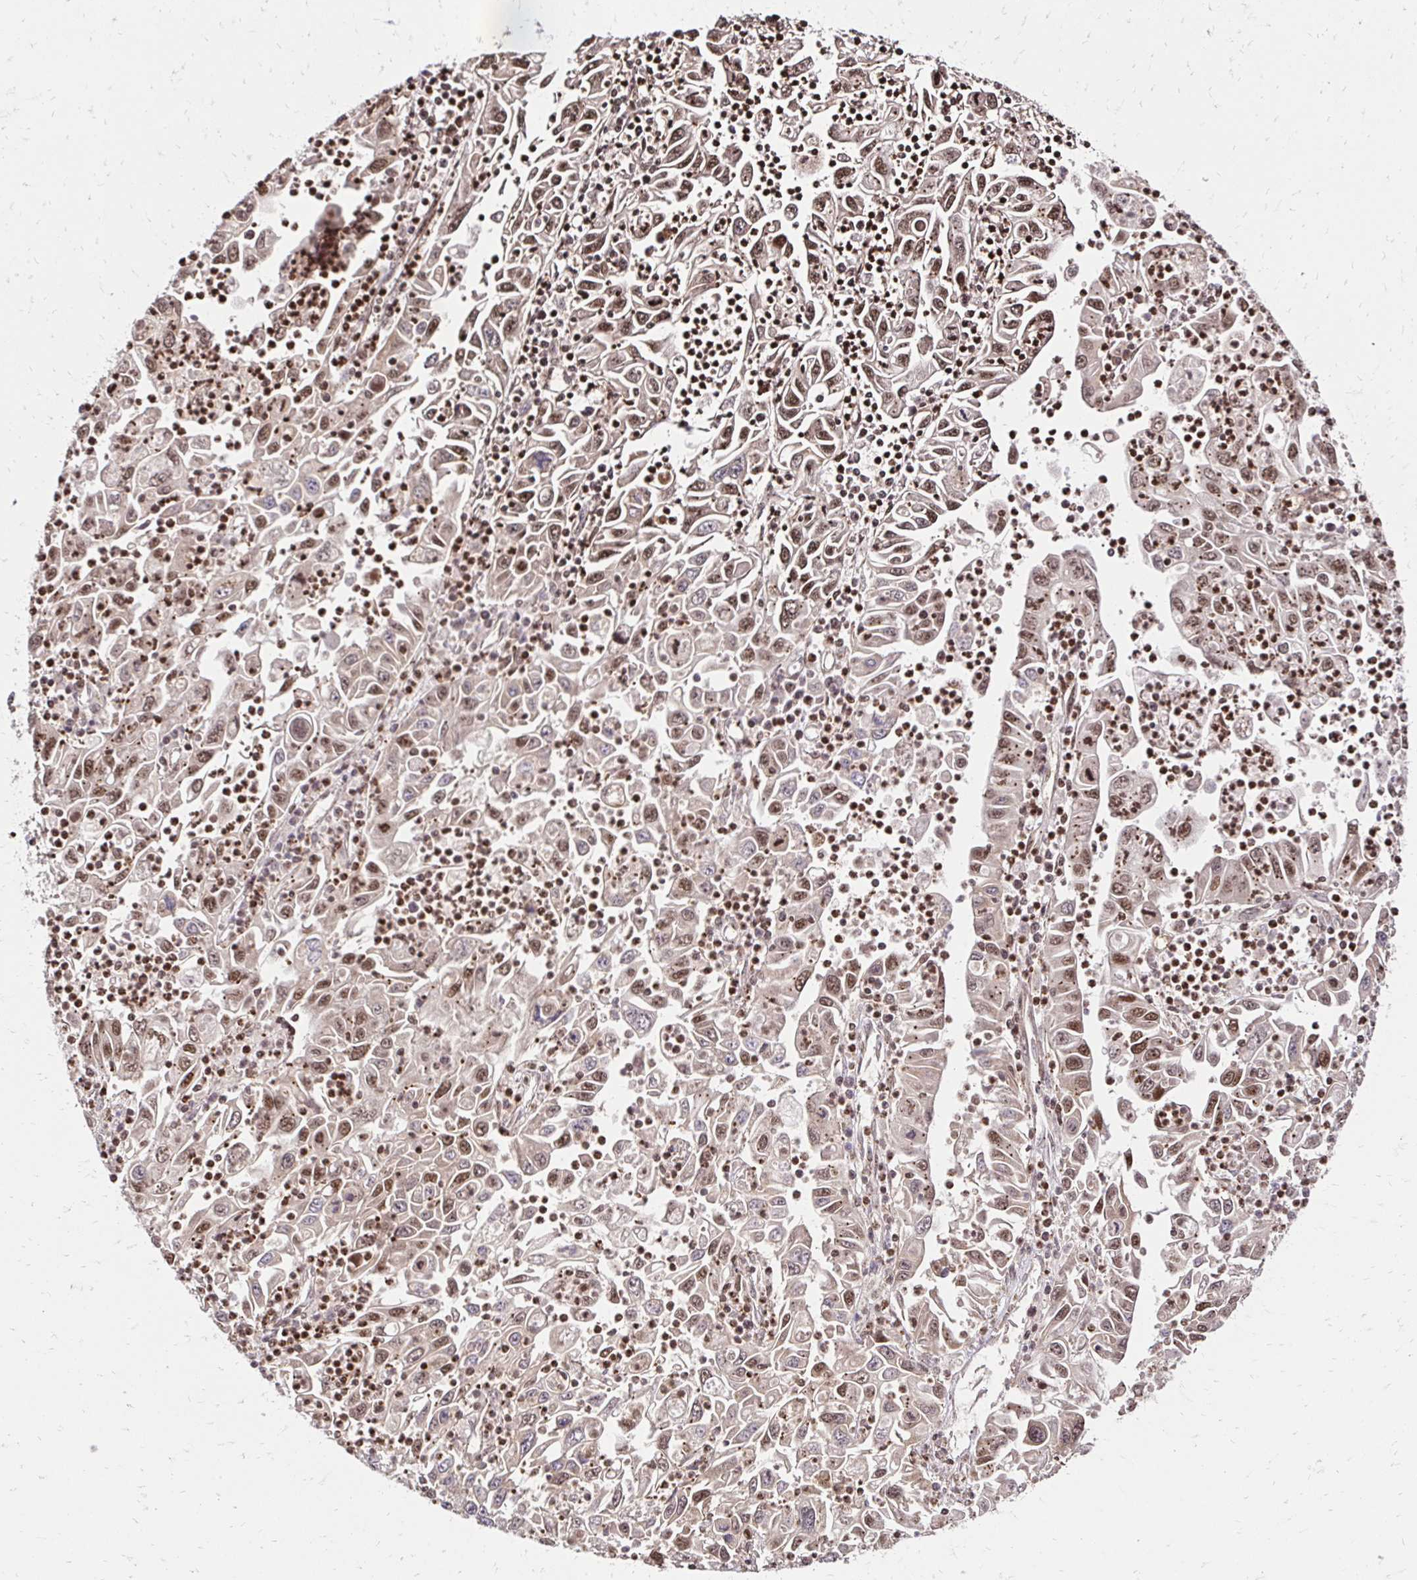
{"staining": {"intensity": "moderate", "quantity": ">75%", "location": "cytoplasmic/membranous,nuclear"}, "tissue": "endometrial cancer", "cell_type": "Tumor cells", "image_type": "cancer", "snomed": [{"axis": "morphology", "description": "Adenocarcinoma, NOS"}, {"axis": "topography", "description": "Uterus"}], "caption": "Immunohistochemical staining of endometrial adenocarcinoma reveals medium levels of moderate cytoplasmic/membranous and nuclear protein staining in about >75% of tumor cells. The protein is shown in brown color, while the nuclei are stained blue.", "gene": "GLYR1", "patient": {"sex": "female", "age": 62}}